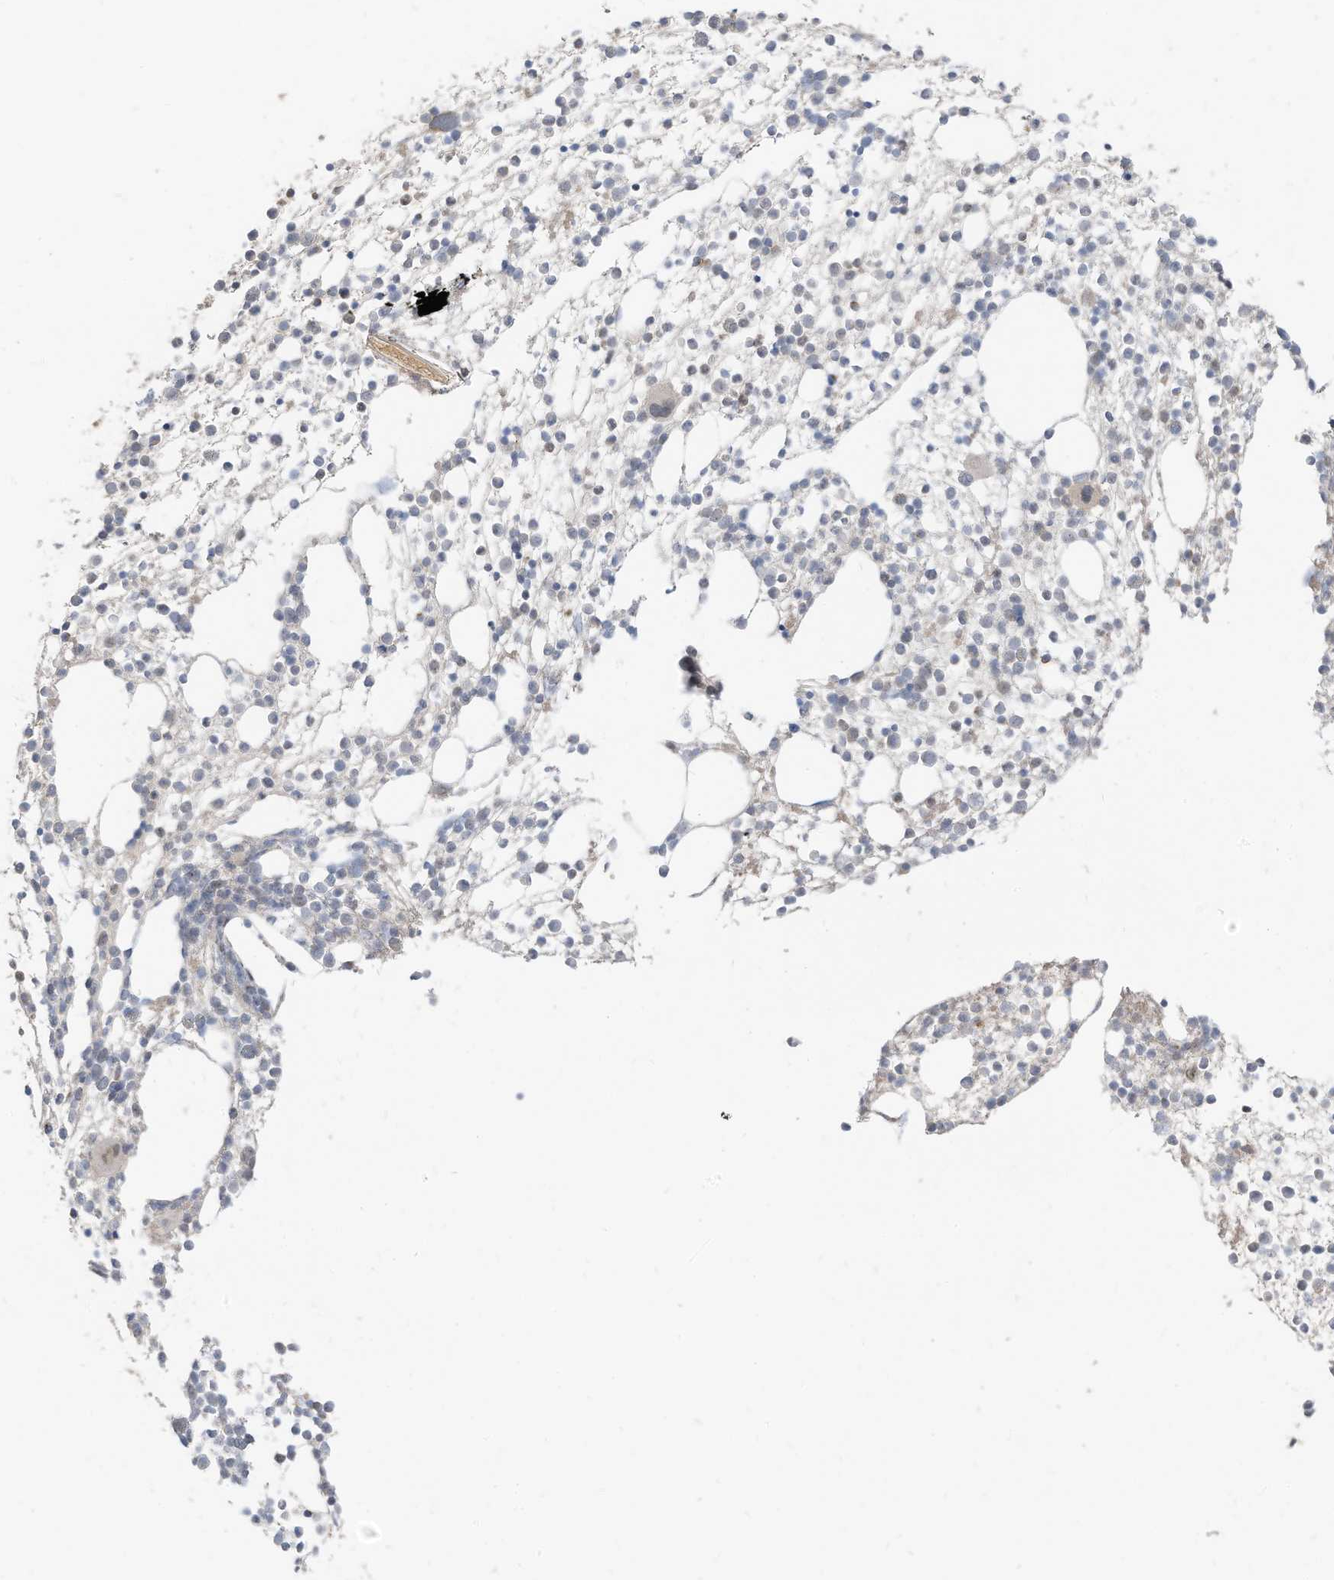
{"staining": {"intensity": "strong", "quantity": "<25%", "location": "cytoplasmic/membranous,nuclear"}, "tissue": "bone marrow", "cell_type": "Hematopoietic cells", "image_type": "normal", "snomed": [{"axis": "morphology", "description": "Normal tissue, NOS"}, {"axis": "topography", "description": "Bone marrow"}], "caption": "Immunohistochemistry (IHC) (DAB) staining of normal human bone marrow shows strong cytoplasmic/membranous,nuclear protein expression in about <25% of hematopoietic cells.", "gene": "MTUS2", "patient": {"sex": "male", "age": 54}}